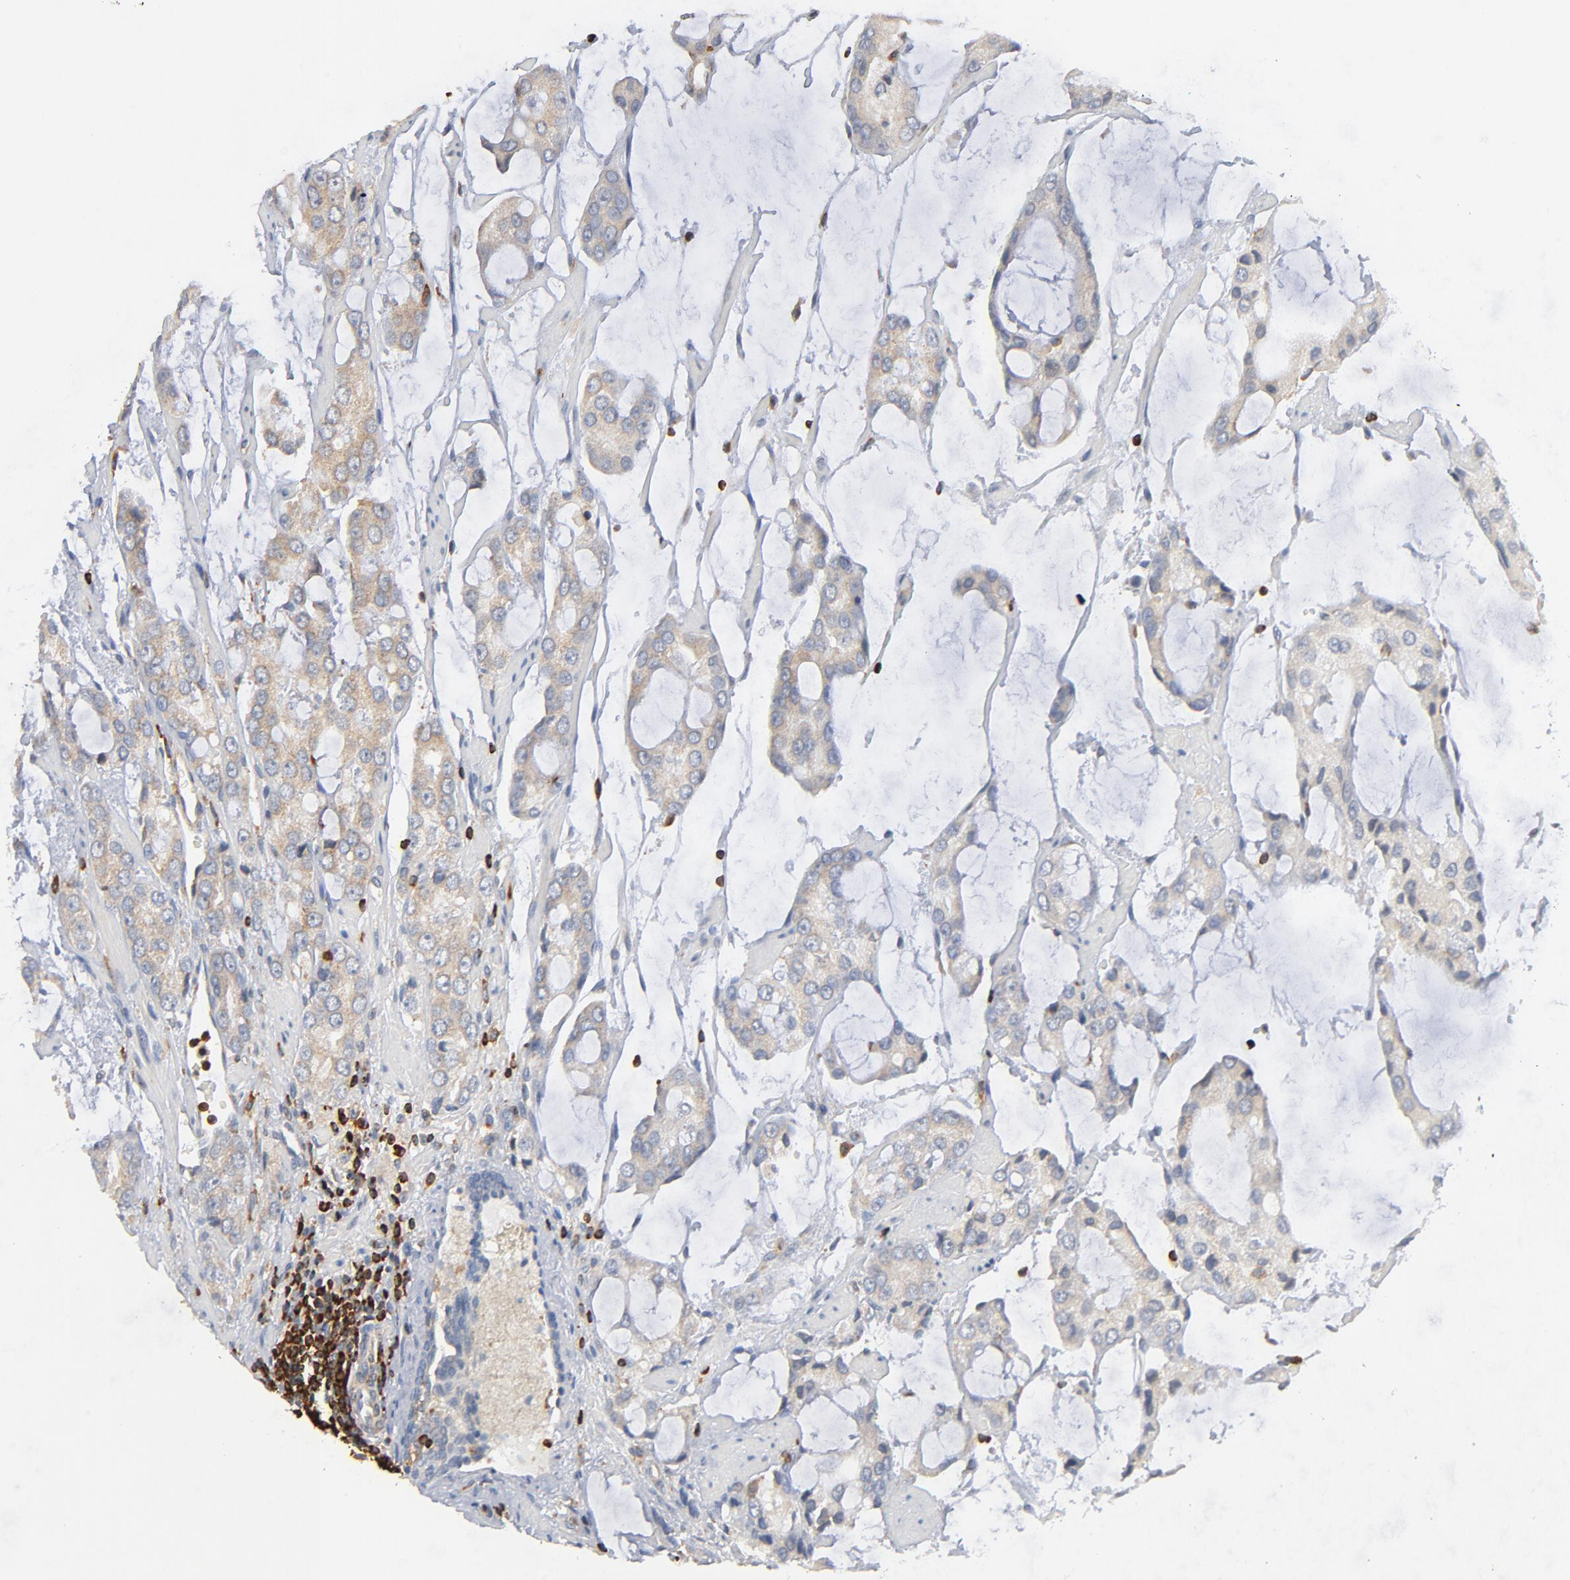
{"staining": {"intensity": "weak", "quantity": "<25%", "location": "cytoplasmic/membranous"}, "tissue": "prostate cancer", "cell_type": "Tumor cells", "image_type": "cancer", "snomed": [{"axis": "morphology", "description": "Adenocarcinoma, High grade"}, {"axis": "topography", "description": "Prostate"}], "caption": "DAB immunohistochemical staining of prostate high-grade adenocarcinoma exhibits no significant staining in tumor cells.", "gene": "SH3KBP1", "patient": {"sex": "male", "age": 67}}